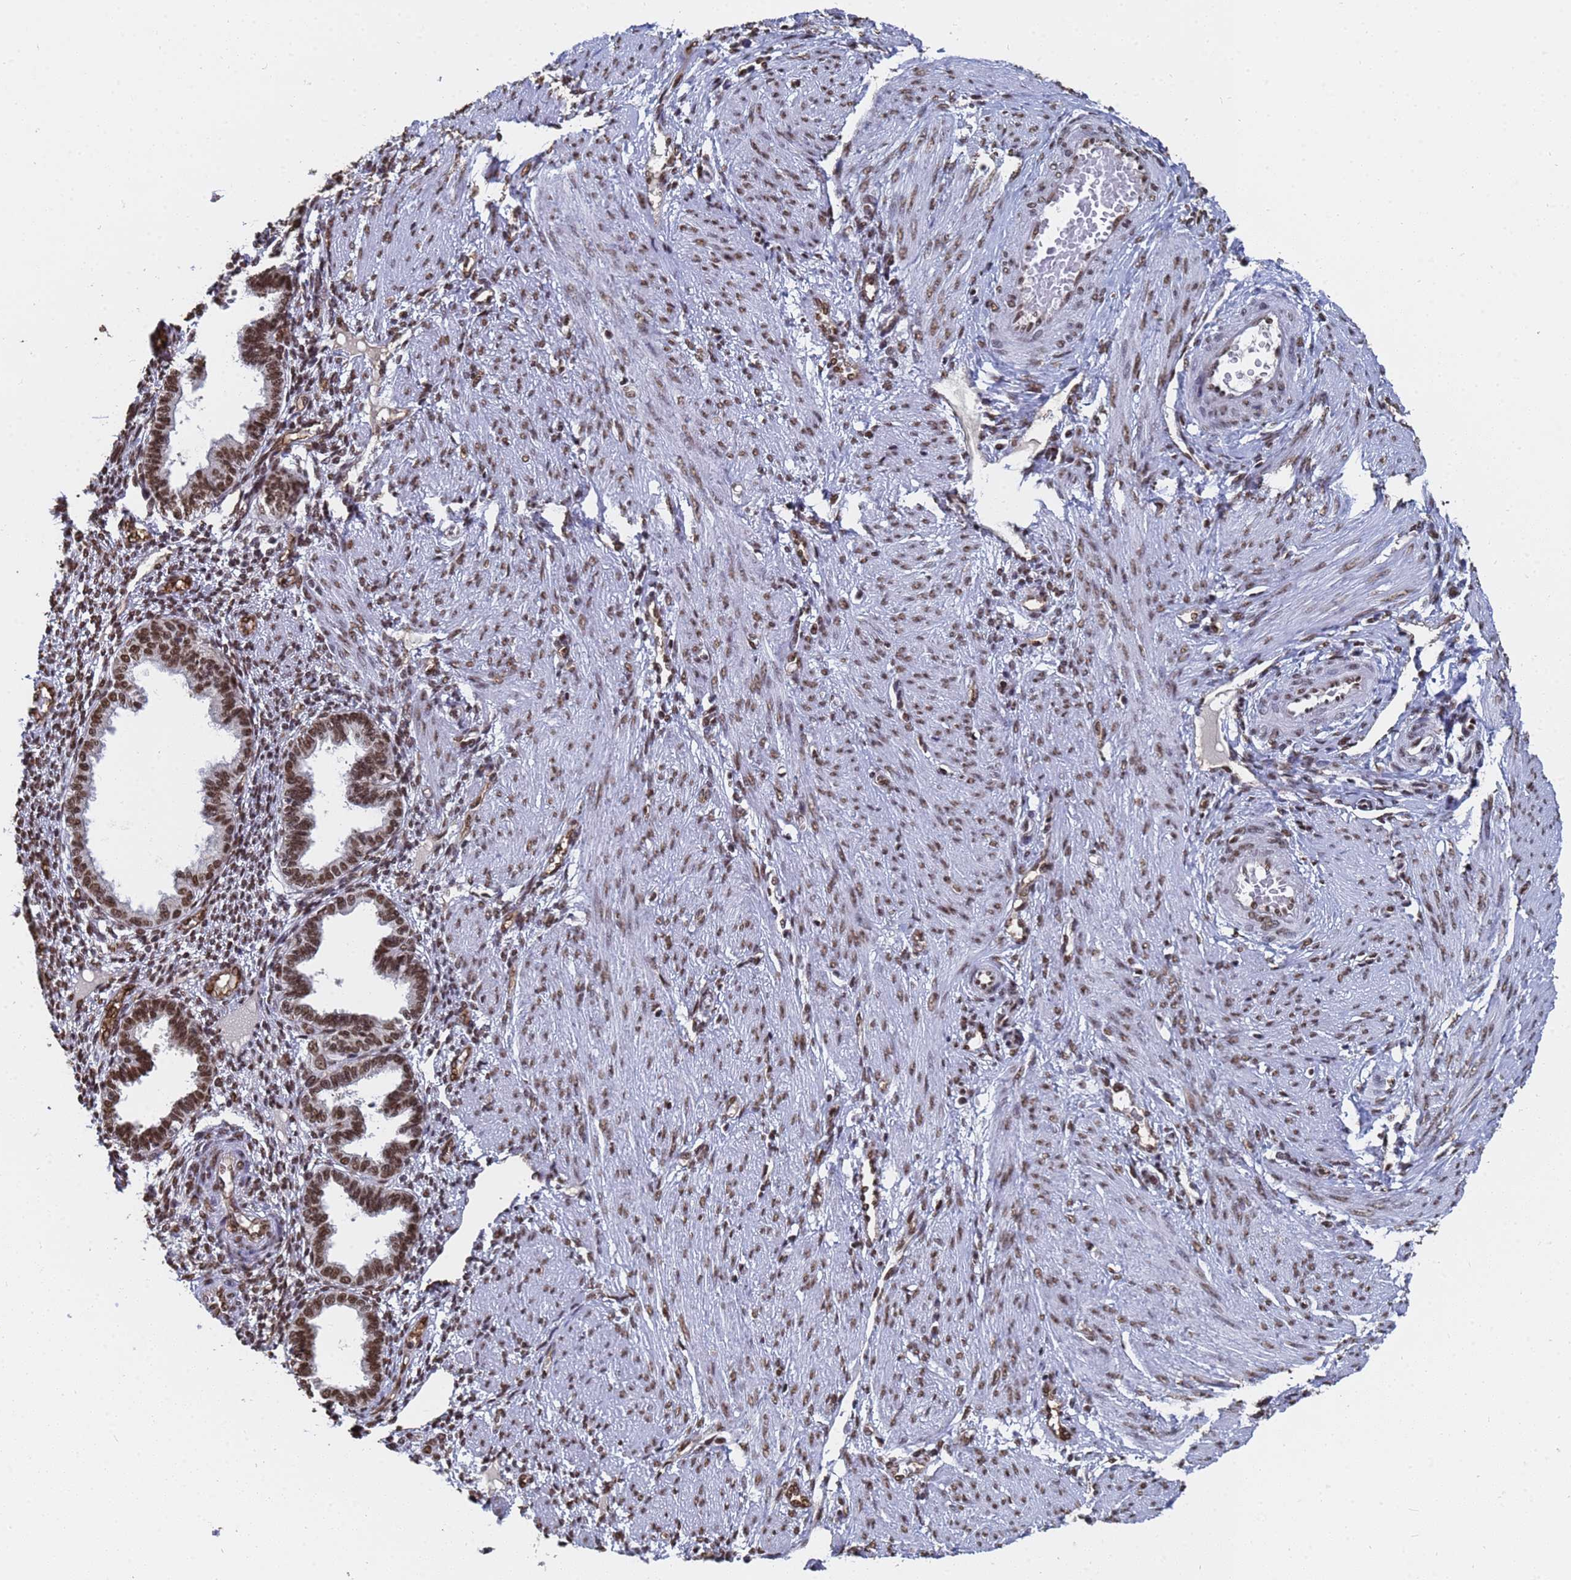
{"staining": {"intensity": "moderate", "quantity": ">75%", "location": "nuclear"}, "tissue": "endometrium", "cell_type": "Cells in endometrial stroma", "image_type": "normal", "snomed": [{"axis": "morphology", "description": "Normal tissue, NOS"}, {"axis": "topography", "description": "Endometrium"}], "caption": "Brown immunohistochemical staining in benign endometrium displays moderate nuclear expression in approximately >75% of cells in endometrial stroma. The protein of interest is stained brown, and the nuclei are stained in blue (DAB IHC with brightfield microscopy, high magnification).", "gene": "RAVER2", "patient": {"sex": "female", "age": 33}}